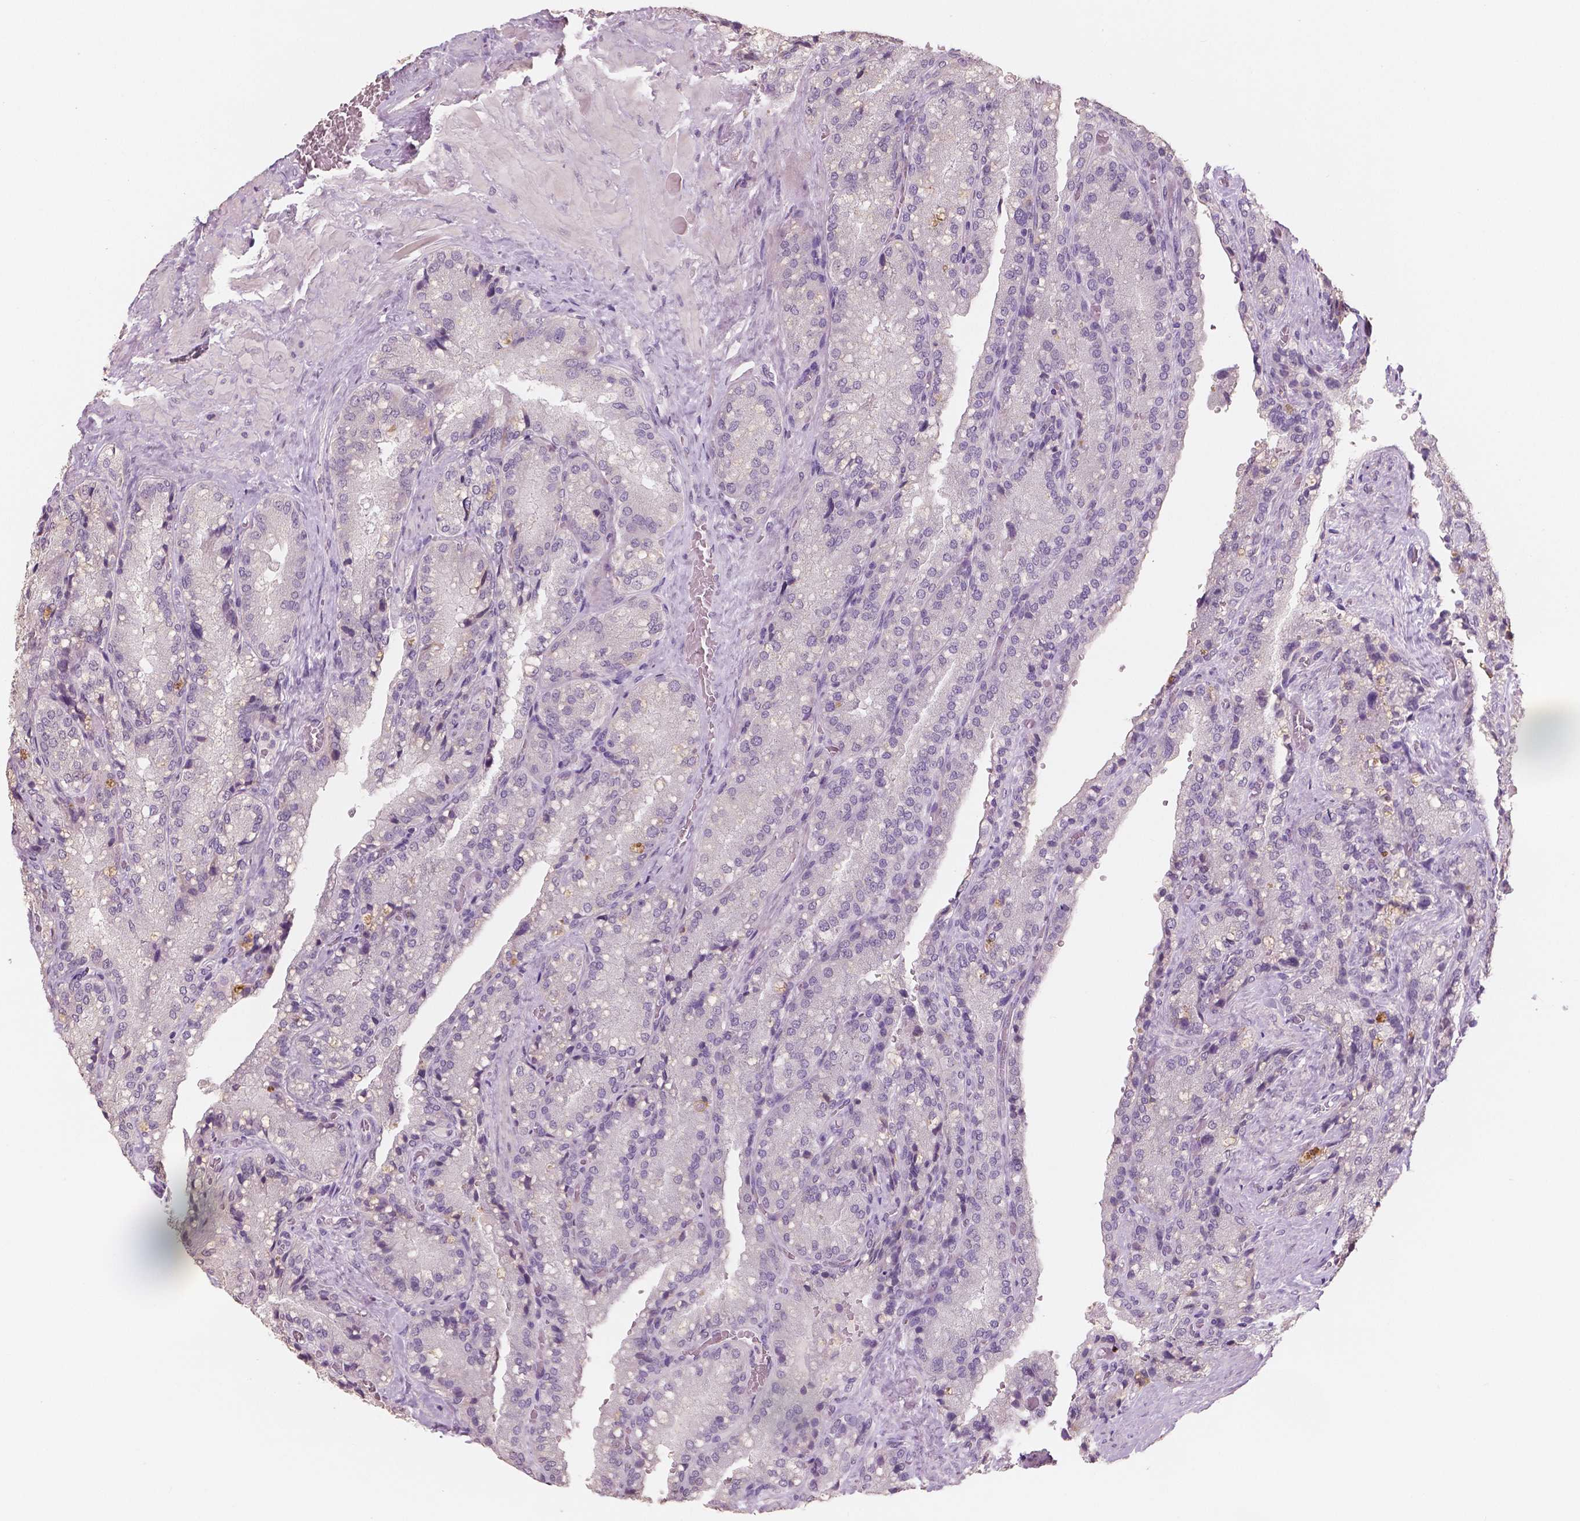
{"staining": {"intensity": "negative", "quantity": "none", "location": "none"}, "tissue": "seminal vesicle", "cell_type": "Glandular cells", "image_type": "normal", "snomed": [{"axis": "morphology", "description": "Normal tissue, NOS"}, {"axis": "topography", "description": "Seminal veicle"}], "caption": "Histopathology image shows no protein staining in glandular cells of normal seminal vesicle. (DAB (3,3'-diaminobenzidine) immunohistochemistry (IHC) with hematoxylin counter stain).", "gene": "KIT", "patient": {"sex": "male", "age": 57}}